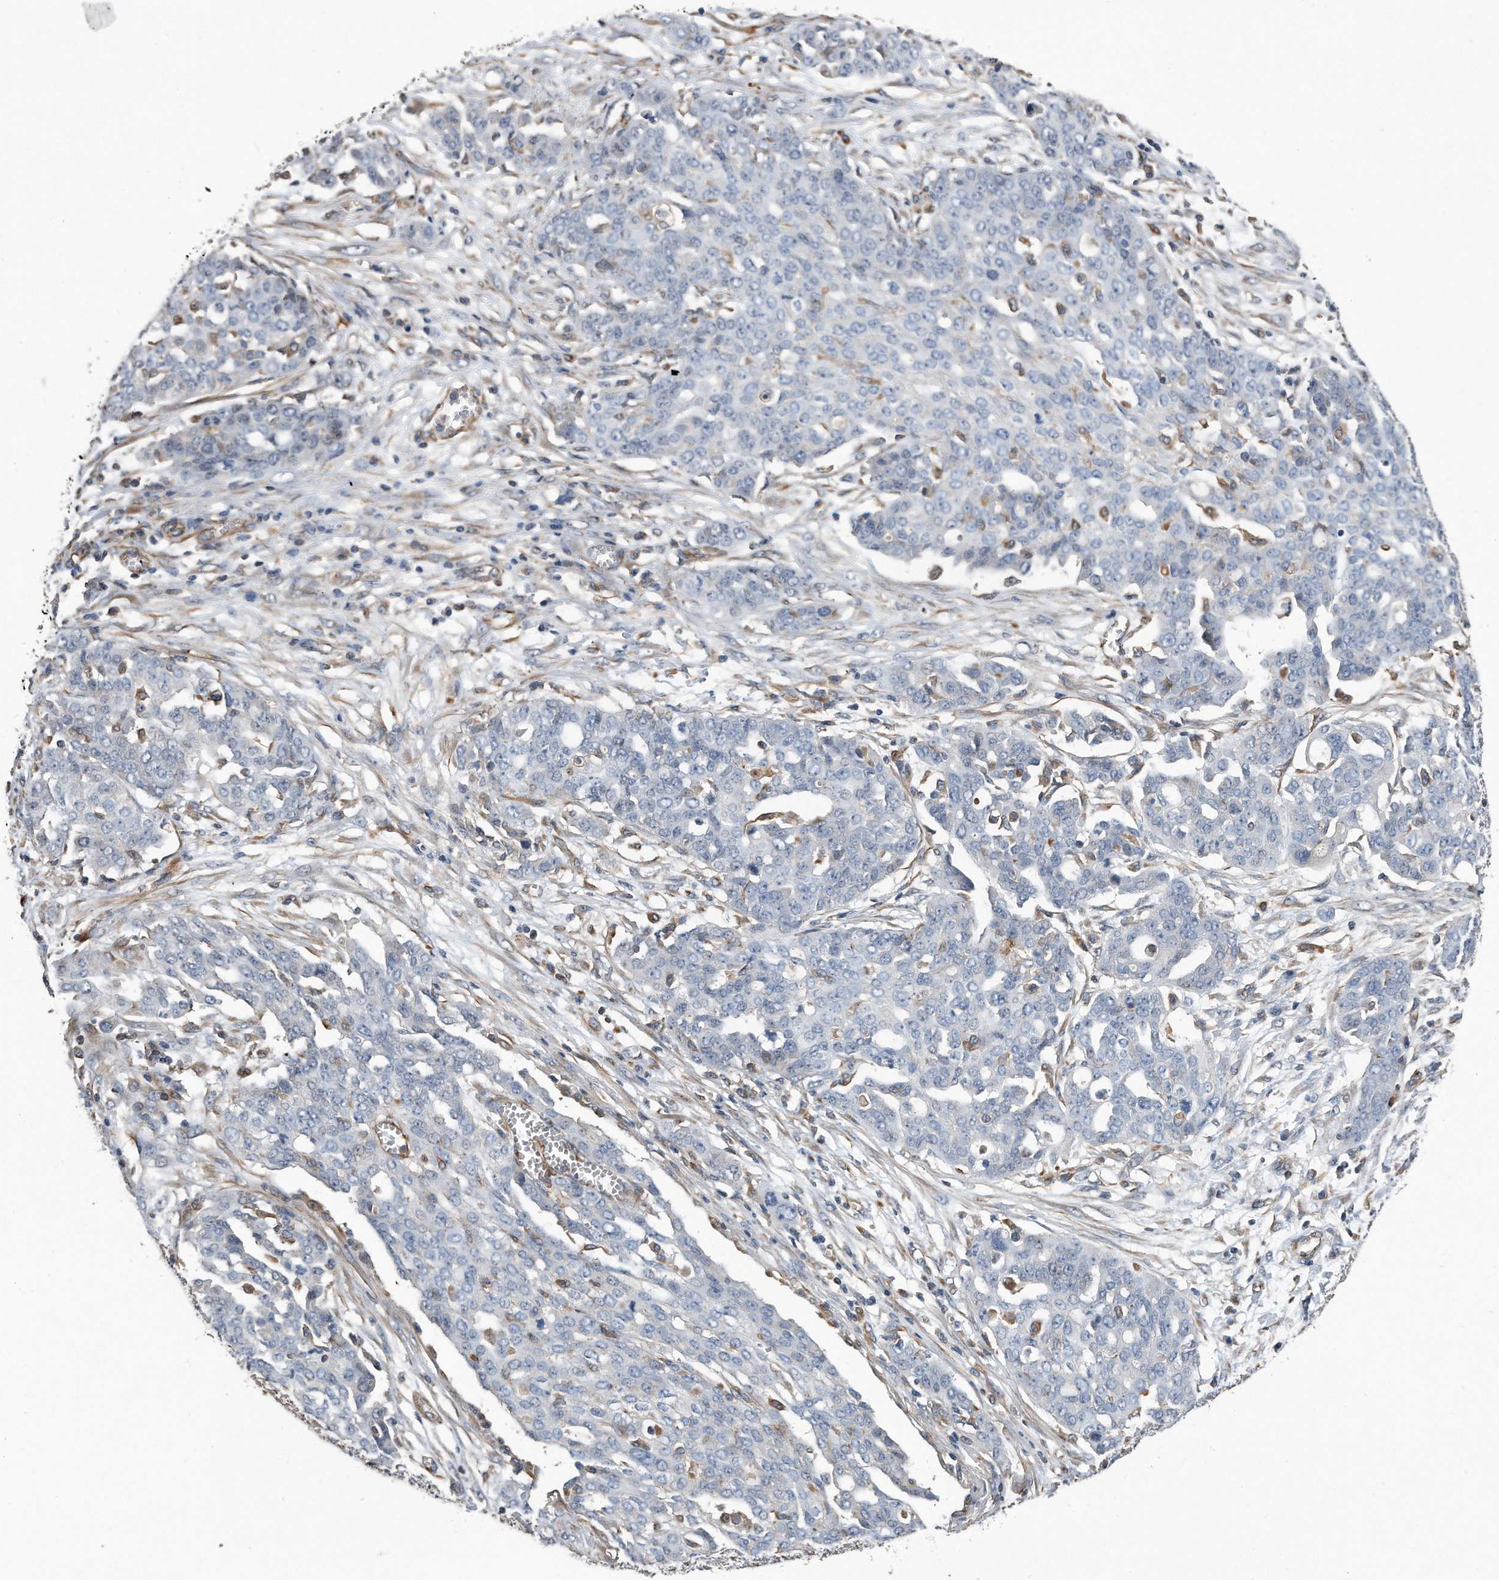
{"staining": {"intensity": "negative", "quantity": "none", "location": "none"}, "tissue": "ovarian cancer", "cell_type": "Tumor cells", "image_type": "cancer", "snomed": [{"axis": "morphology", "description": "Cystadenocarcinoma, serous, NOS"}, {"axis": "topography", "description": "Soft tissue"}, {"axis": "topography", "description": "Ovary"}], "caption": "Tumor cells are negative for brown protein staining in ovarian cancer.", "gene": "GPC1", "patient": {"sex": "female", "age": 57}}